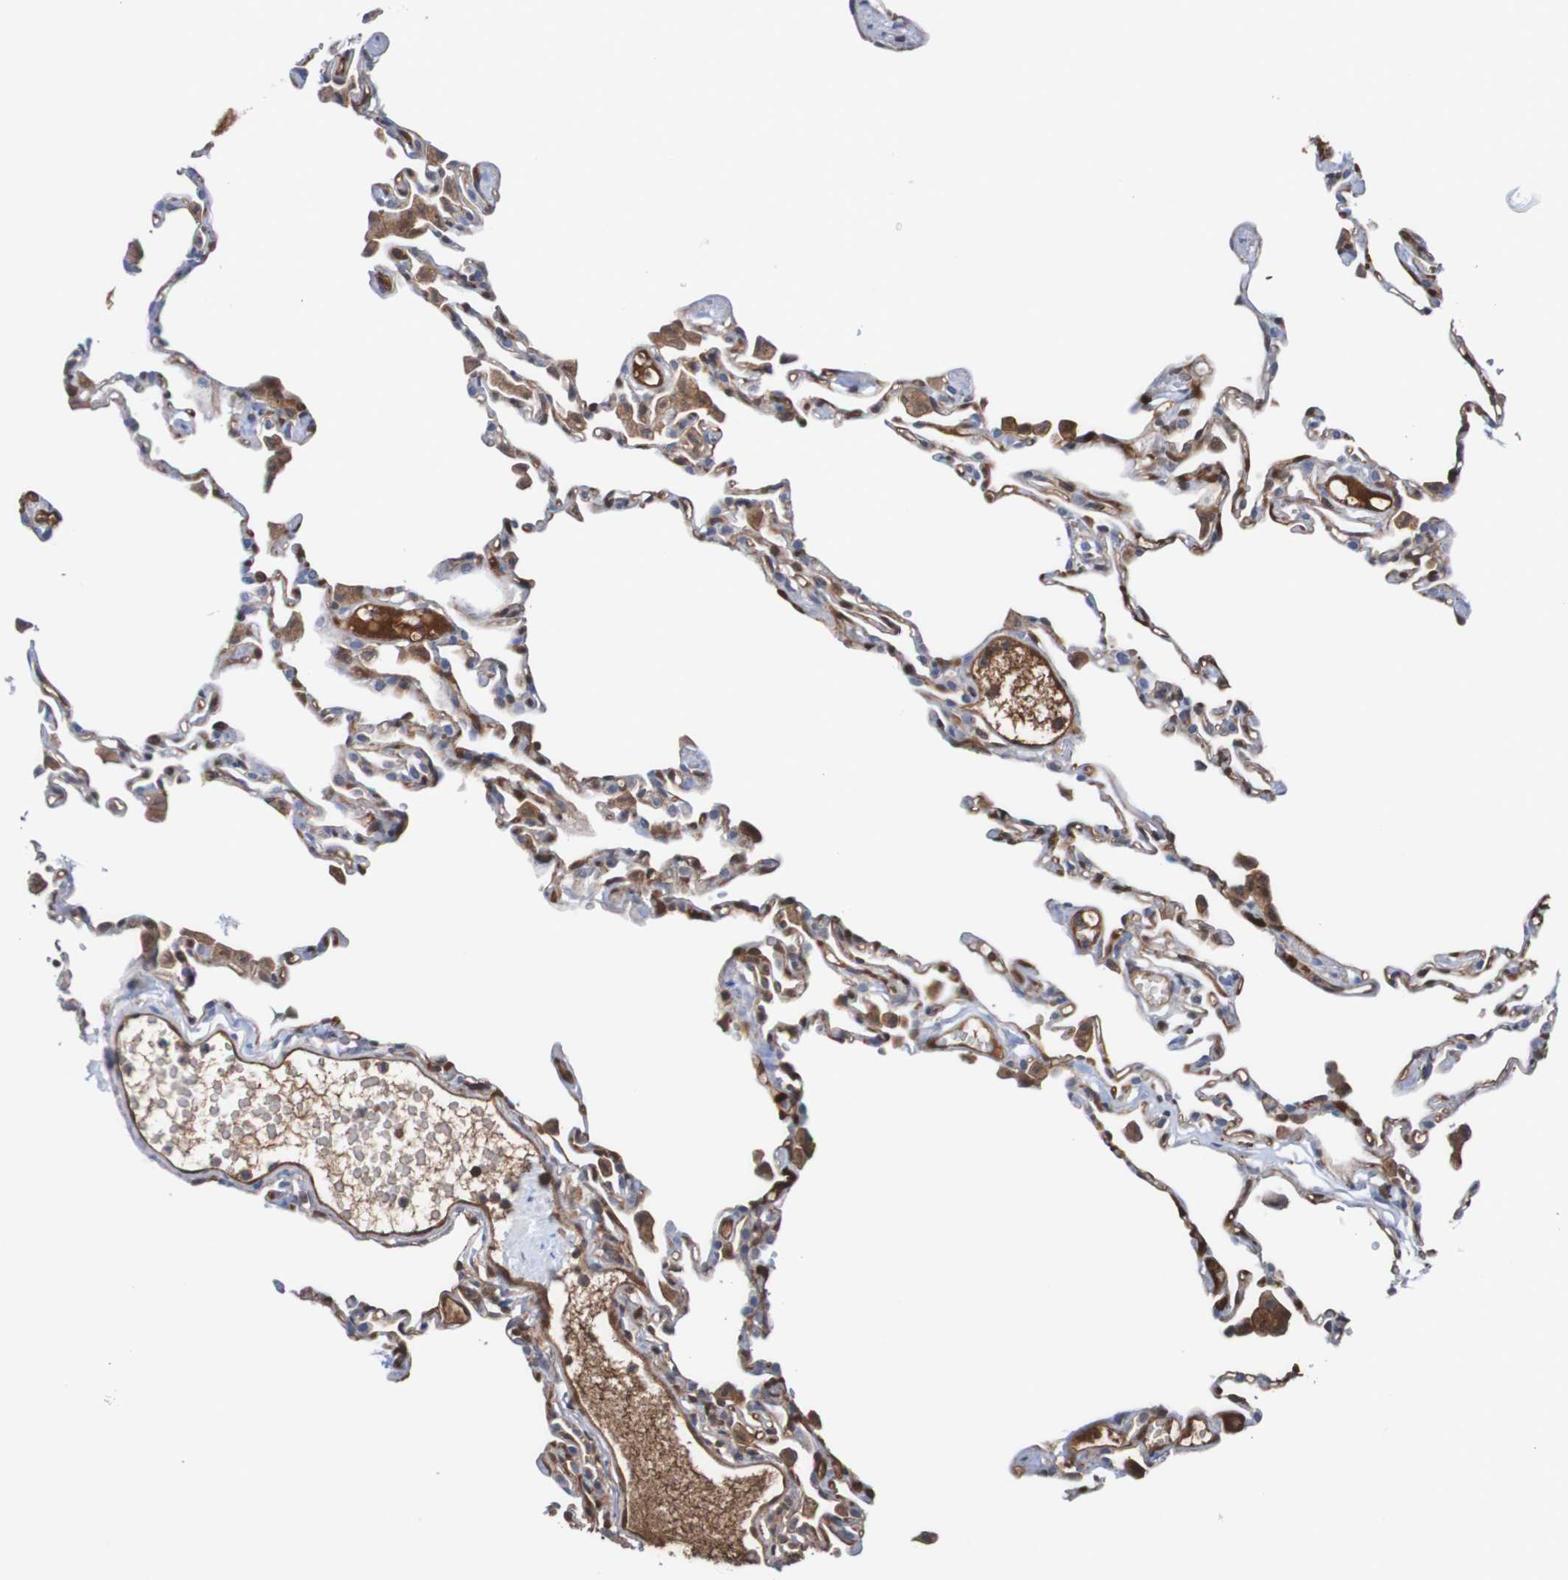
{"staining": {"intensity": "strong", "quantity": "<25%", "location": "cytoplasmic/membranous,nuclear"}, "tissue": "lung", "cell_type": "Alveolar cells", "image_type": "normal", "snomed": [{"axis": "morphology", "description": "Normal tissue, NOS"}, {"axis": "topography", "description": "Lung"}], "caption": "IHC micrograph of unremarkable human lung stained for a protein (brown), which exhibits medium levels of strong cytoplasmic/membranous,nuclear positivity in about <25% of alveolar cells.", "gene": "RIGI", "patient": {"sex": "female", "age": 49}}